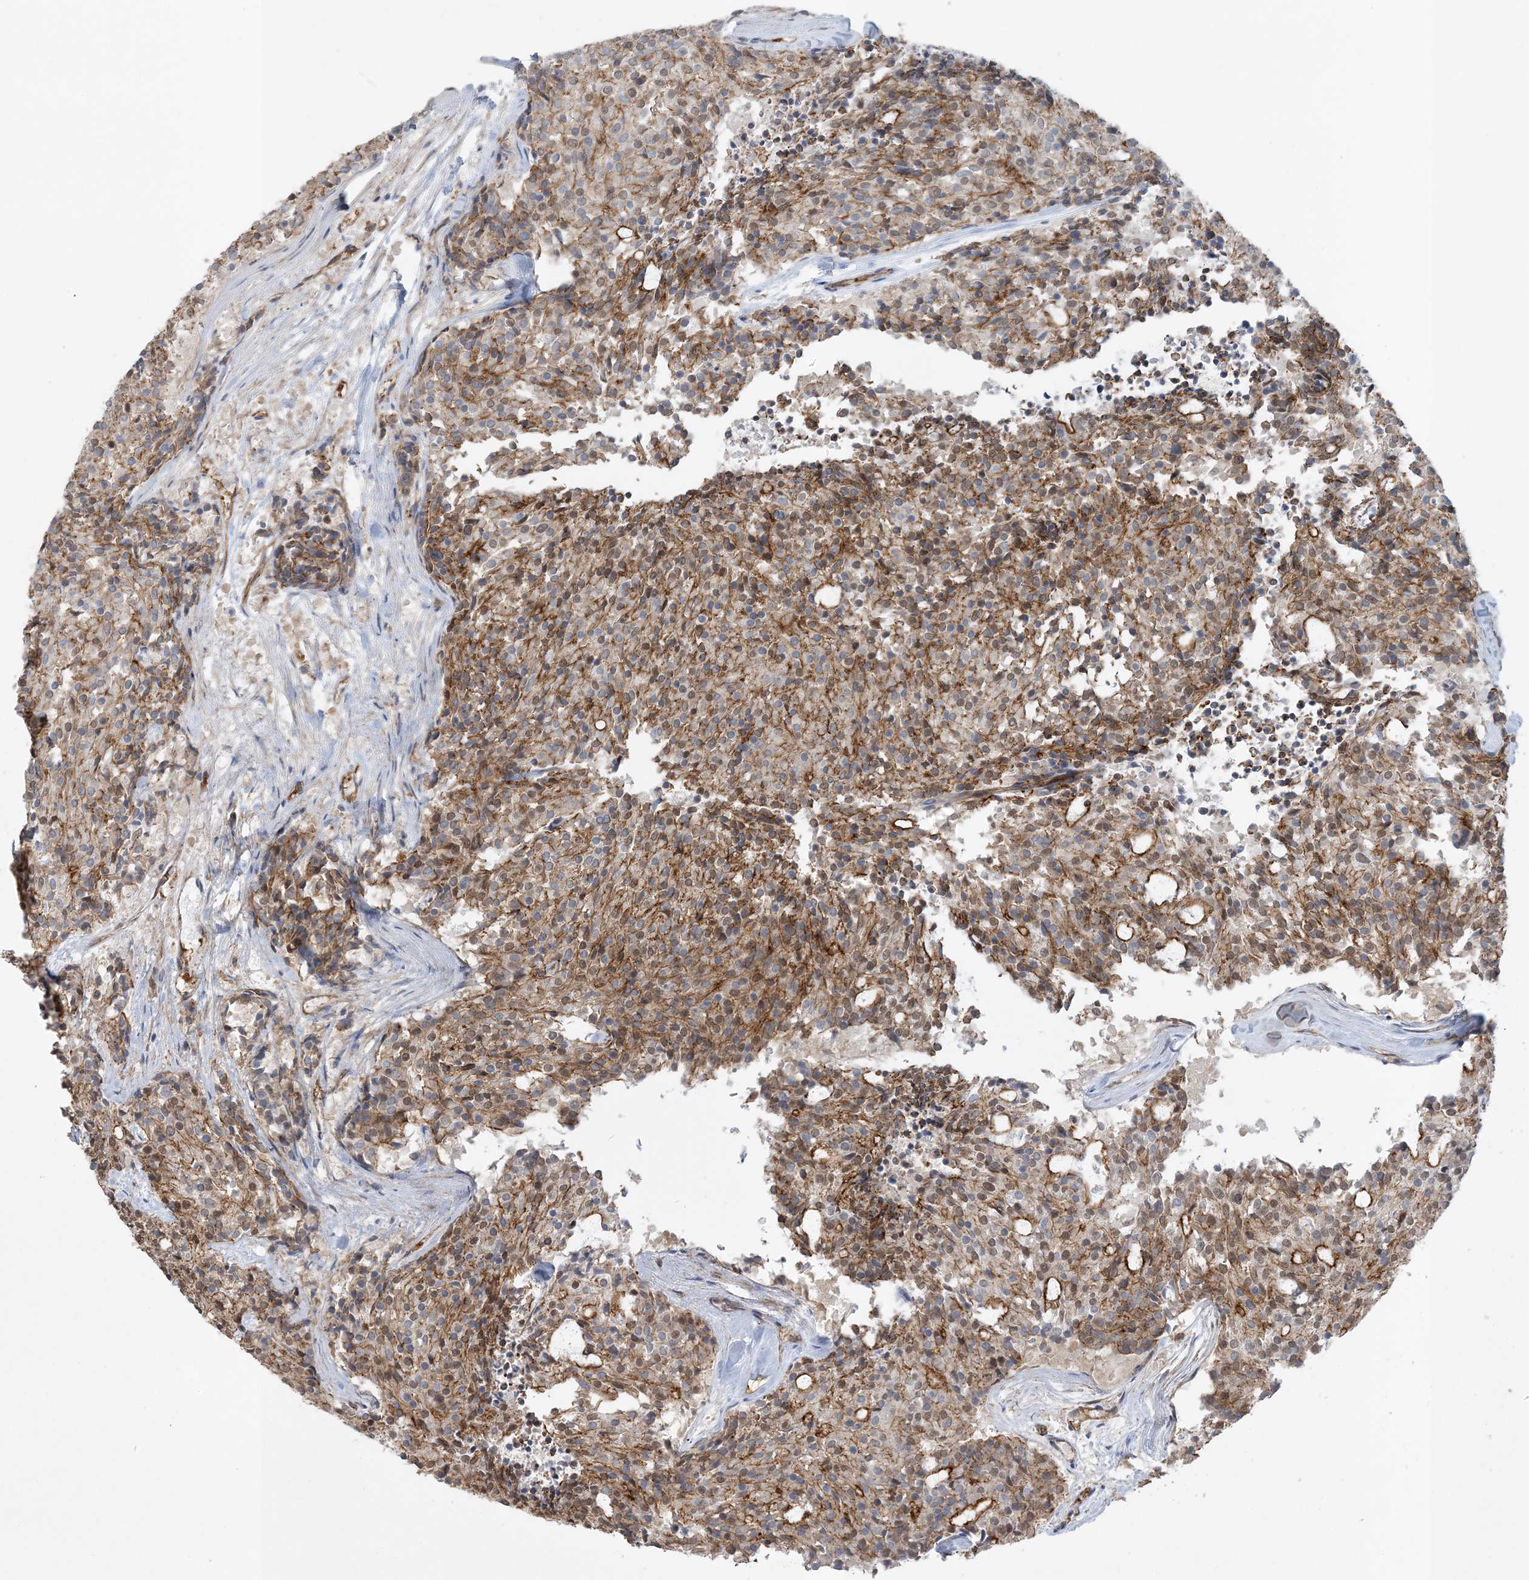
{"staining": {"intensity": "moderate", "quantity": ">75%", "location": "cytoplasmic/membranous,nuclear"}, "tissue": "carcinoid", "cell_type": "Tumor cells", "image_type": "cancer", "snomed": [{"axis": "morphology", "description": "Carcinoid, malignant, NOS"}, {"axis": "topography", "description": "Pancreas"}], "caption": "Moderate cytoplasmic/membranous and nuclear staining is present in about >75% of tumor cells in carcinoid. Immunohistochemistry (ihc) stains the protein in brown and the nuclei are stained blue.", "gene": "RAI14", "patient": {"sex": "female", "age": 54}}